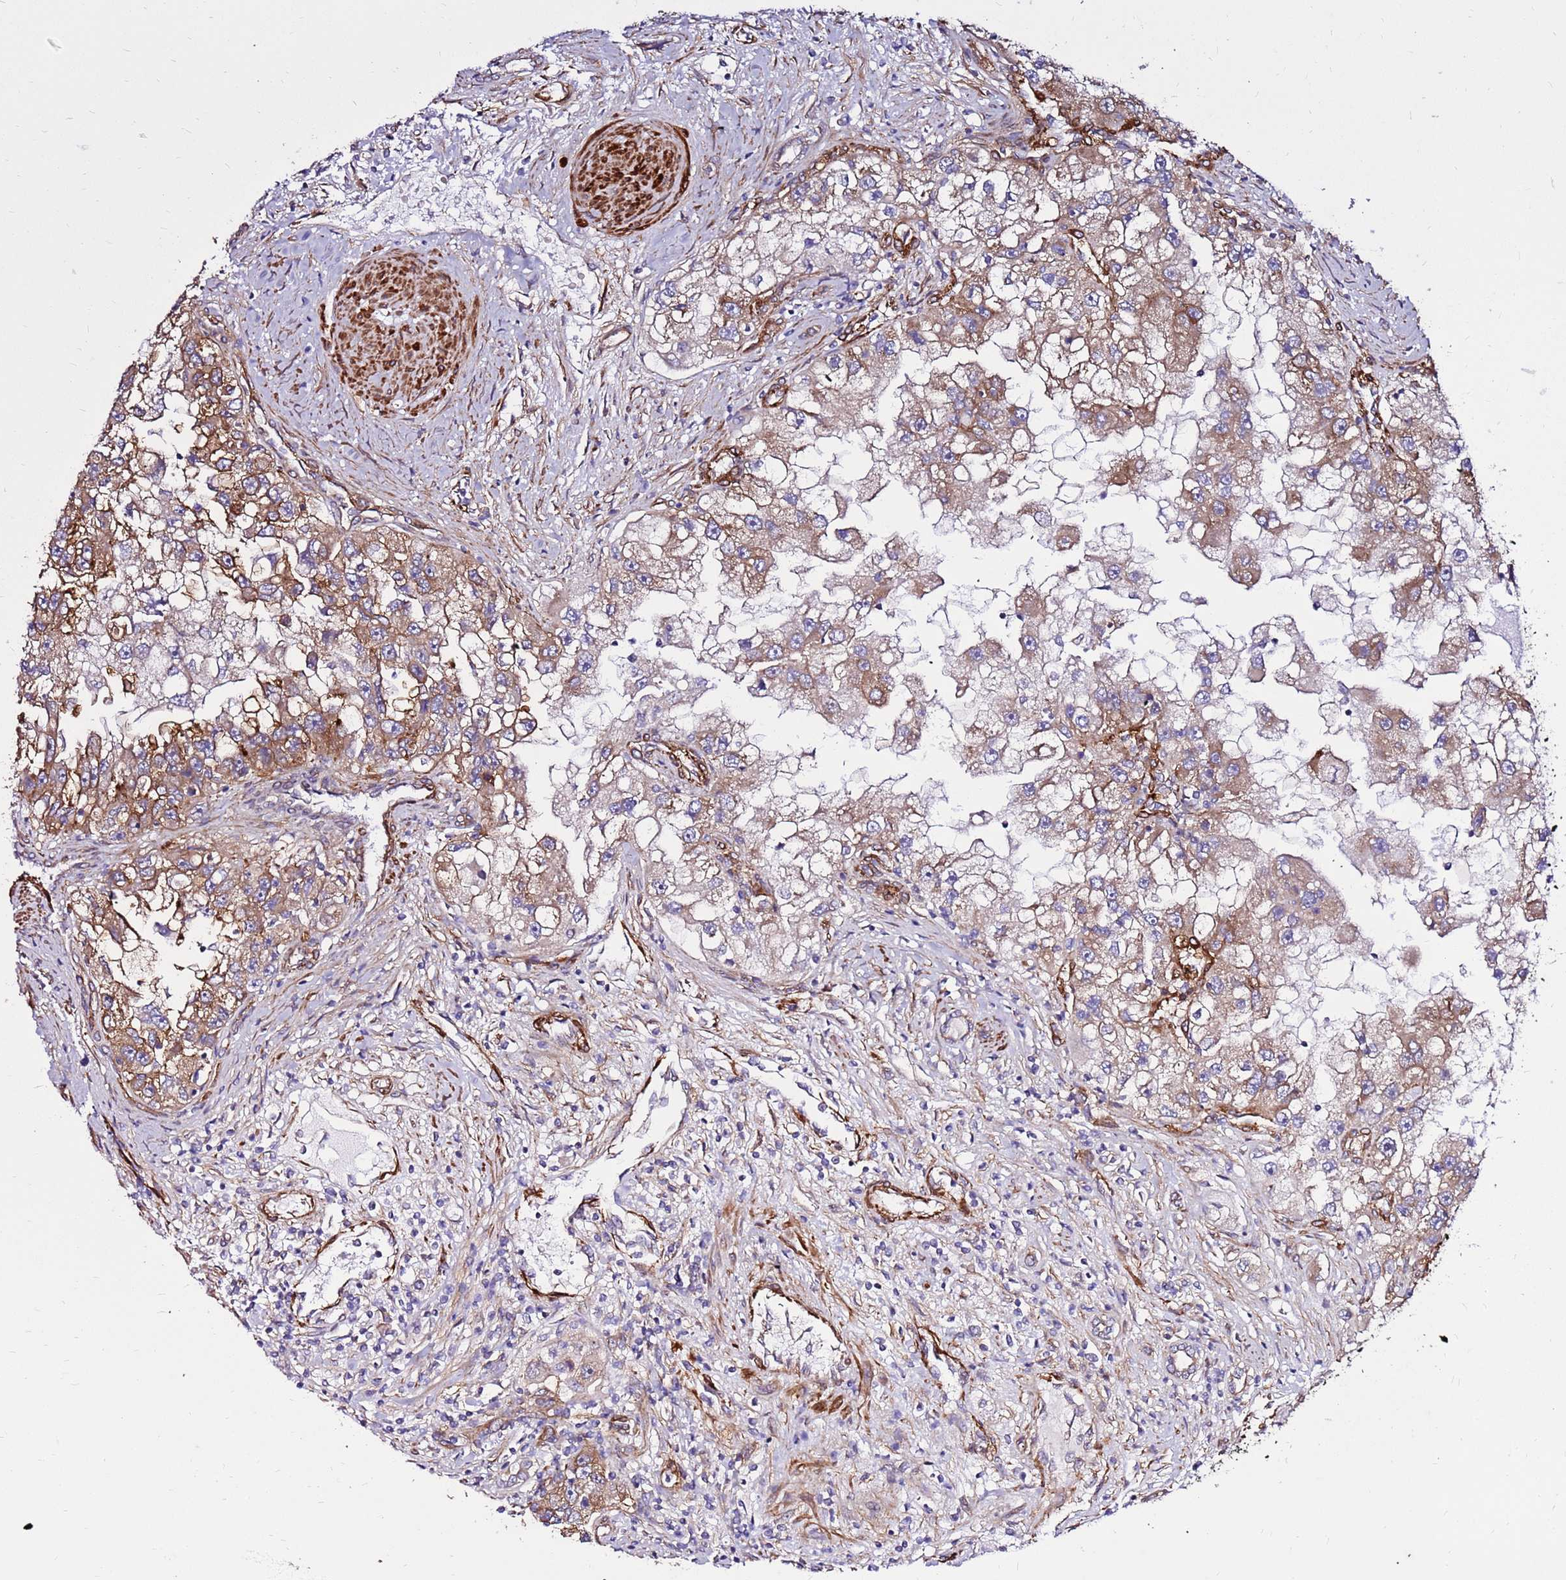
{"staining": {"intensity": "moderate", "quantity": ">75%", "location": "cytoplasmic/membranous"}, "tissue": "renal cancer", "cell_type": "Tumor cells", "image_type": "cancer", "snomed": [{"axis": "morphology", "description": "Adenocarcinoma, NOS"}, {"axis": "topography", "description": "Kidney"}], "caption": "The immunohistochemical stain highlights moderate cytoplasmic/membranous positivity in tumor cells of renal adenocarcinoma tissue.", "gene": "EI24", "patient": {"sex": "male", "age": 63}}